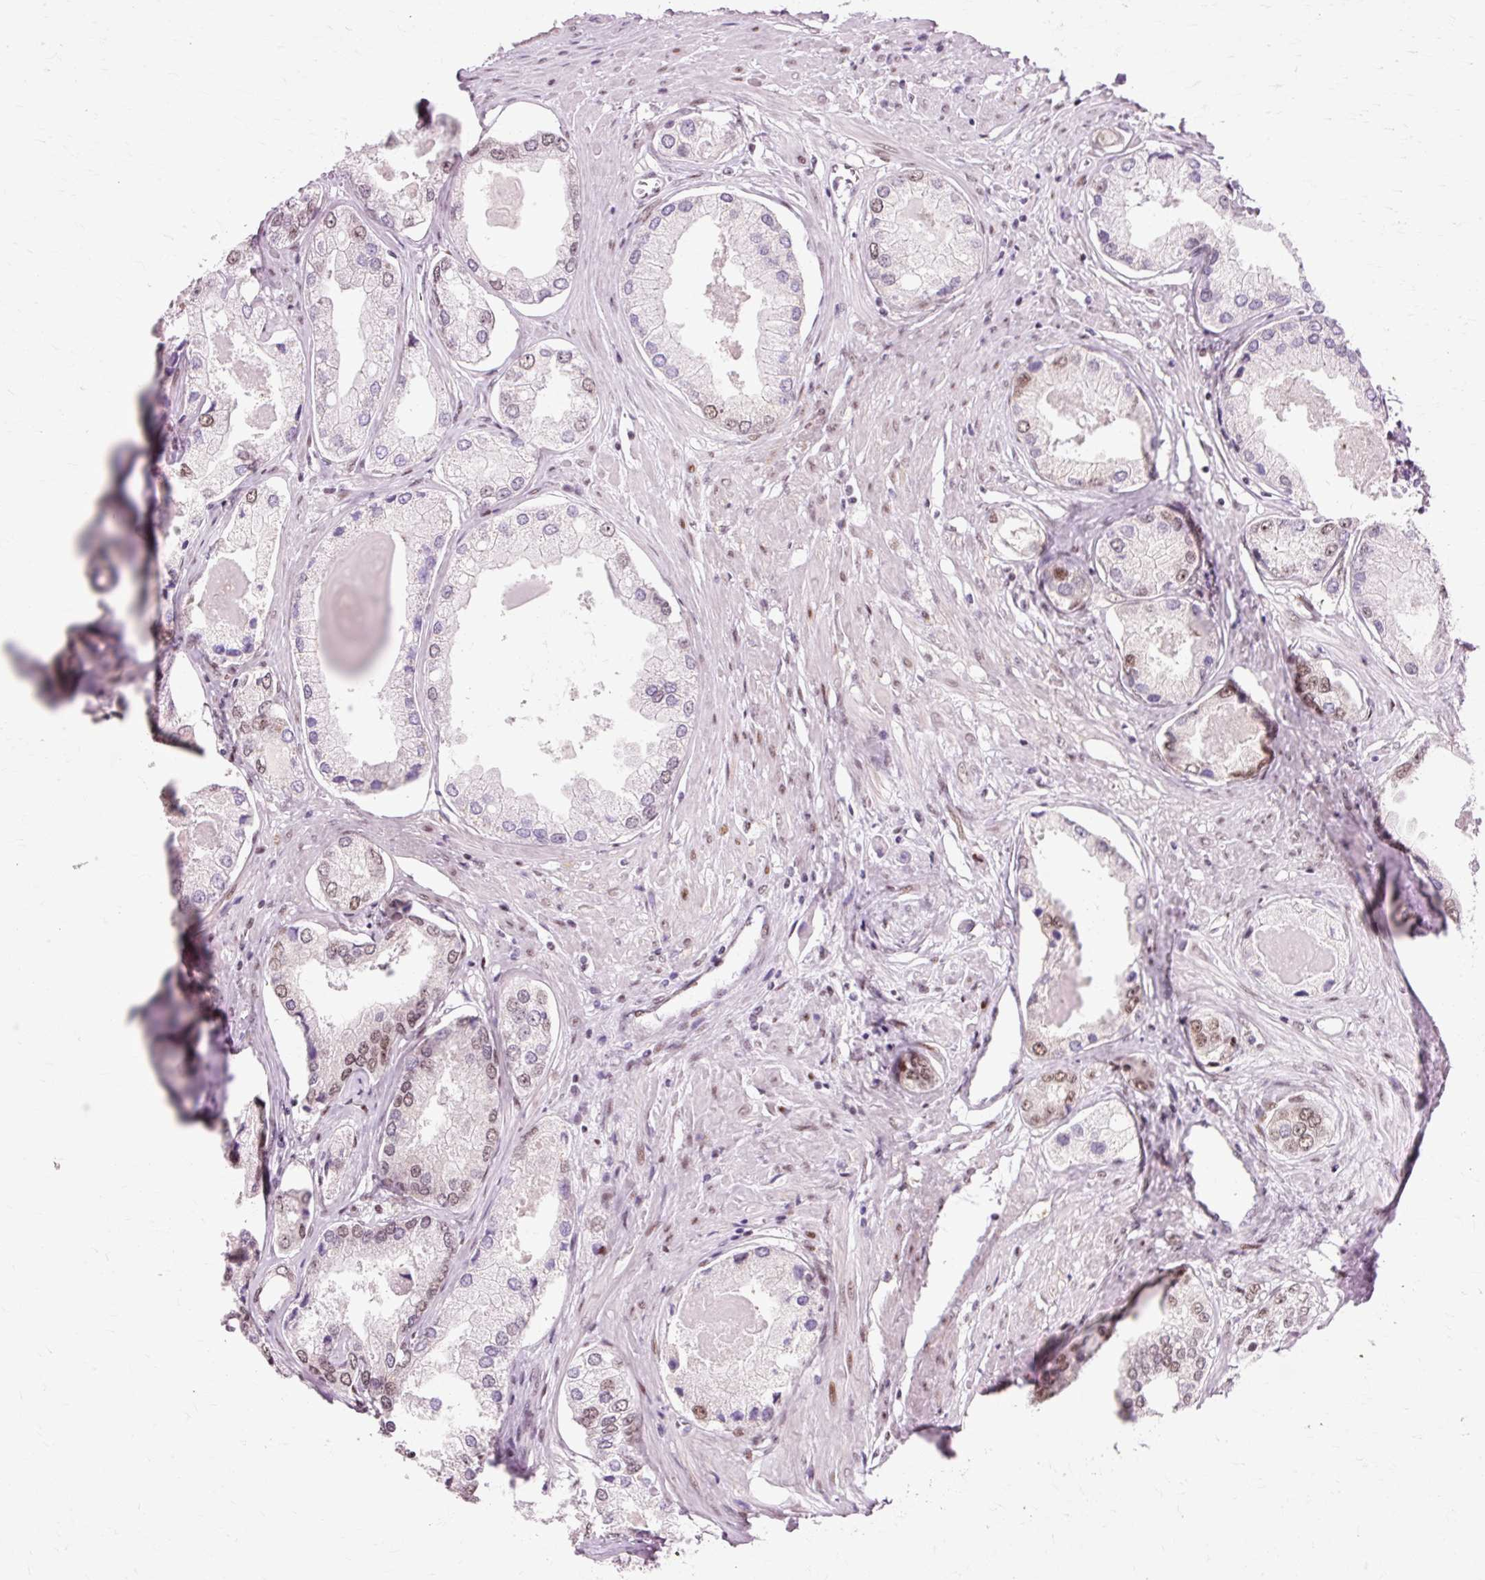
{"staining": {"intensity": "weak", "quantity": "<25%", "location": "nuclear"}, "tissue": "prostate cancer", "cell_type": "Tumor cells", "image_type": "cancer", "snomed": [{"axis": "morphology", "description": "Adenocarcinoma, Low grade"}, {"axis": "topography", "description": "Prostate"}], "caption": "Tumor cells show no significant positivity in prostate cancer.", "gene": "MACROD2", "patient": {"sex": "male", "age": 68}}